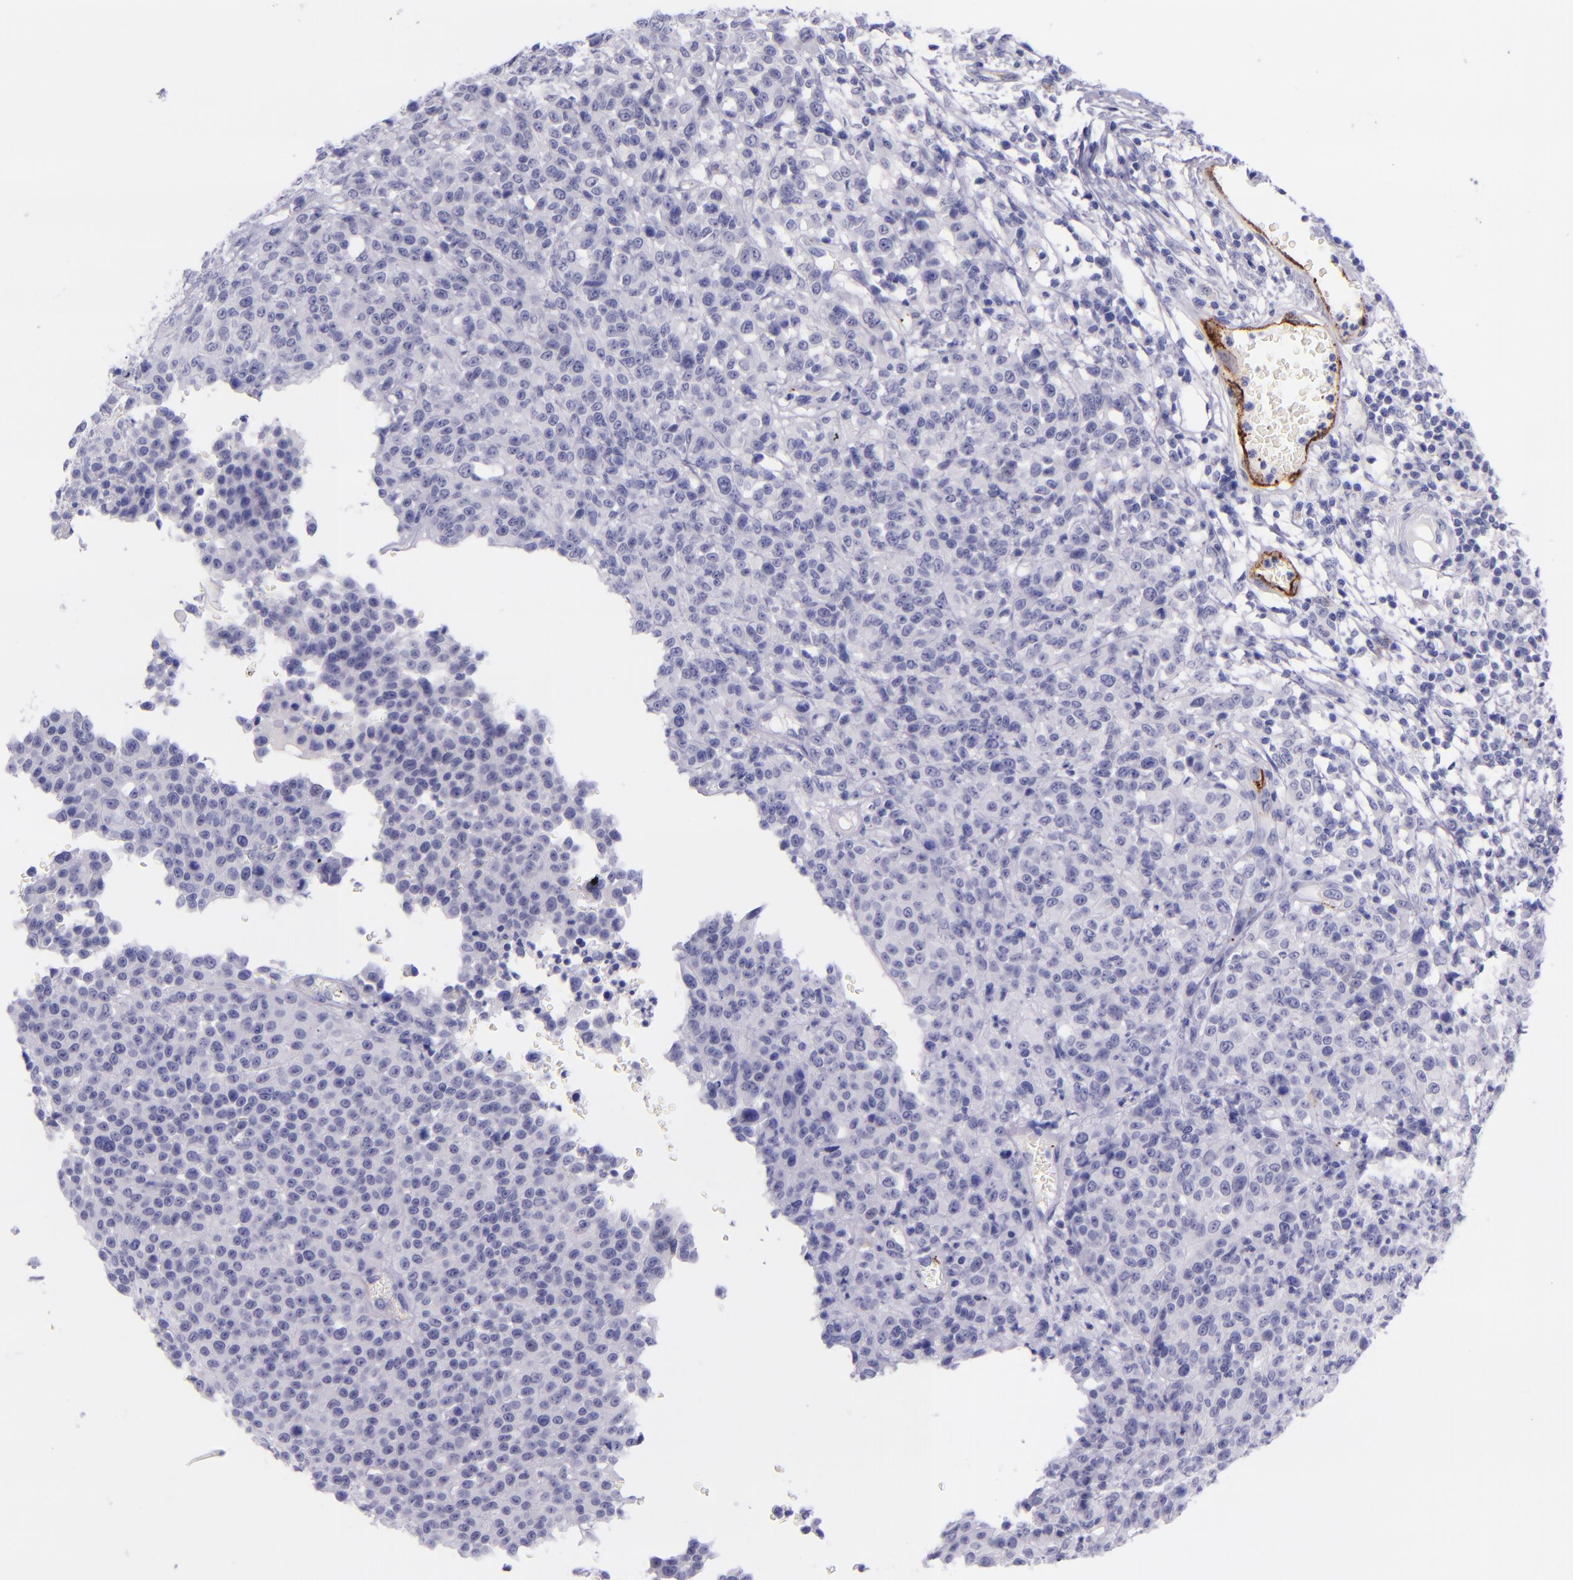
{"staining": {"intensity": "negative", "quantity": "none", "location": "none"}, "tissue": "melanoma", "cell_type": "Tumor cells", "image_type": "cancer", "snomed": [{"axis": "morphology", "description": "Malignant melanoma, NOS"}, {"axis": "topography", "description": "Skin"}], "caption": "The IHC micrograph has no significant expression in tumor cells of melanoma tissue.", "gene": "SELE", "patient": {"sex": "female", "age": 49}}